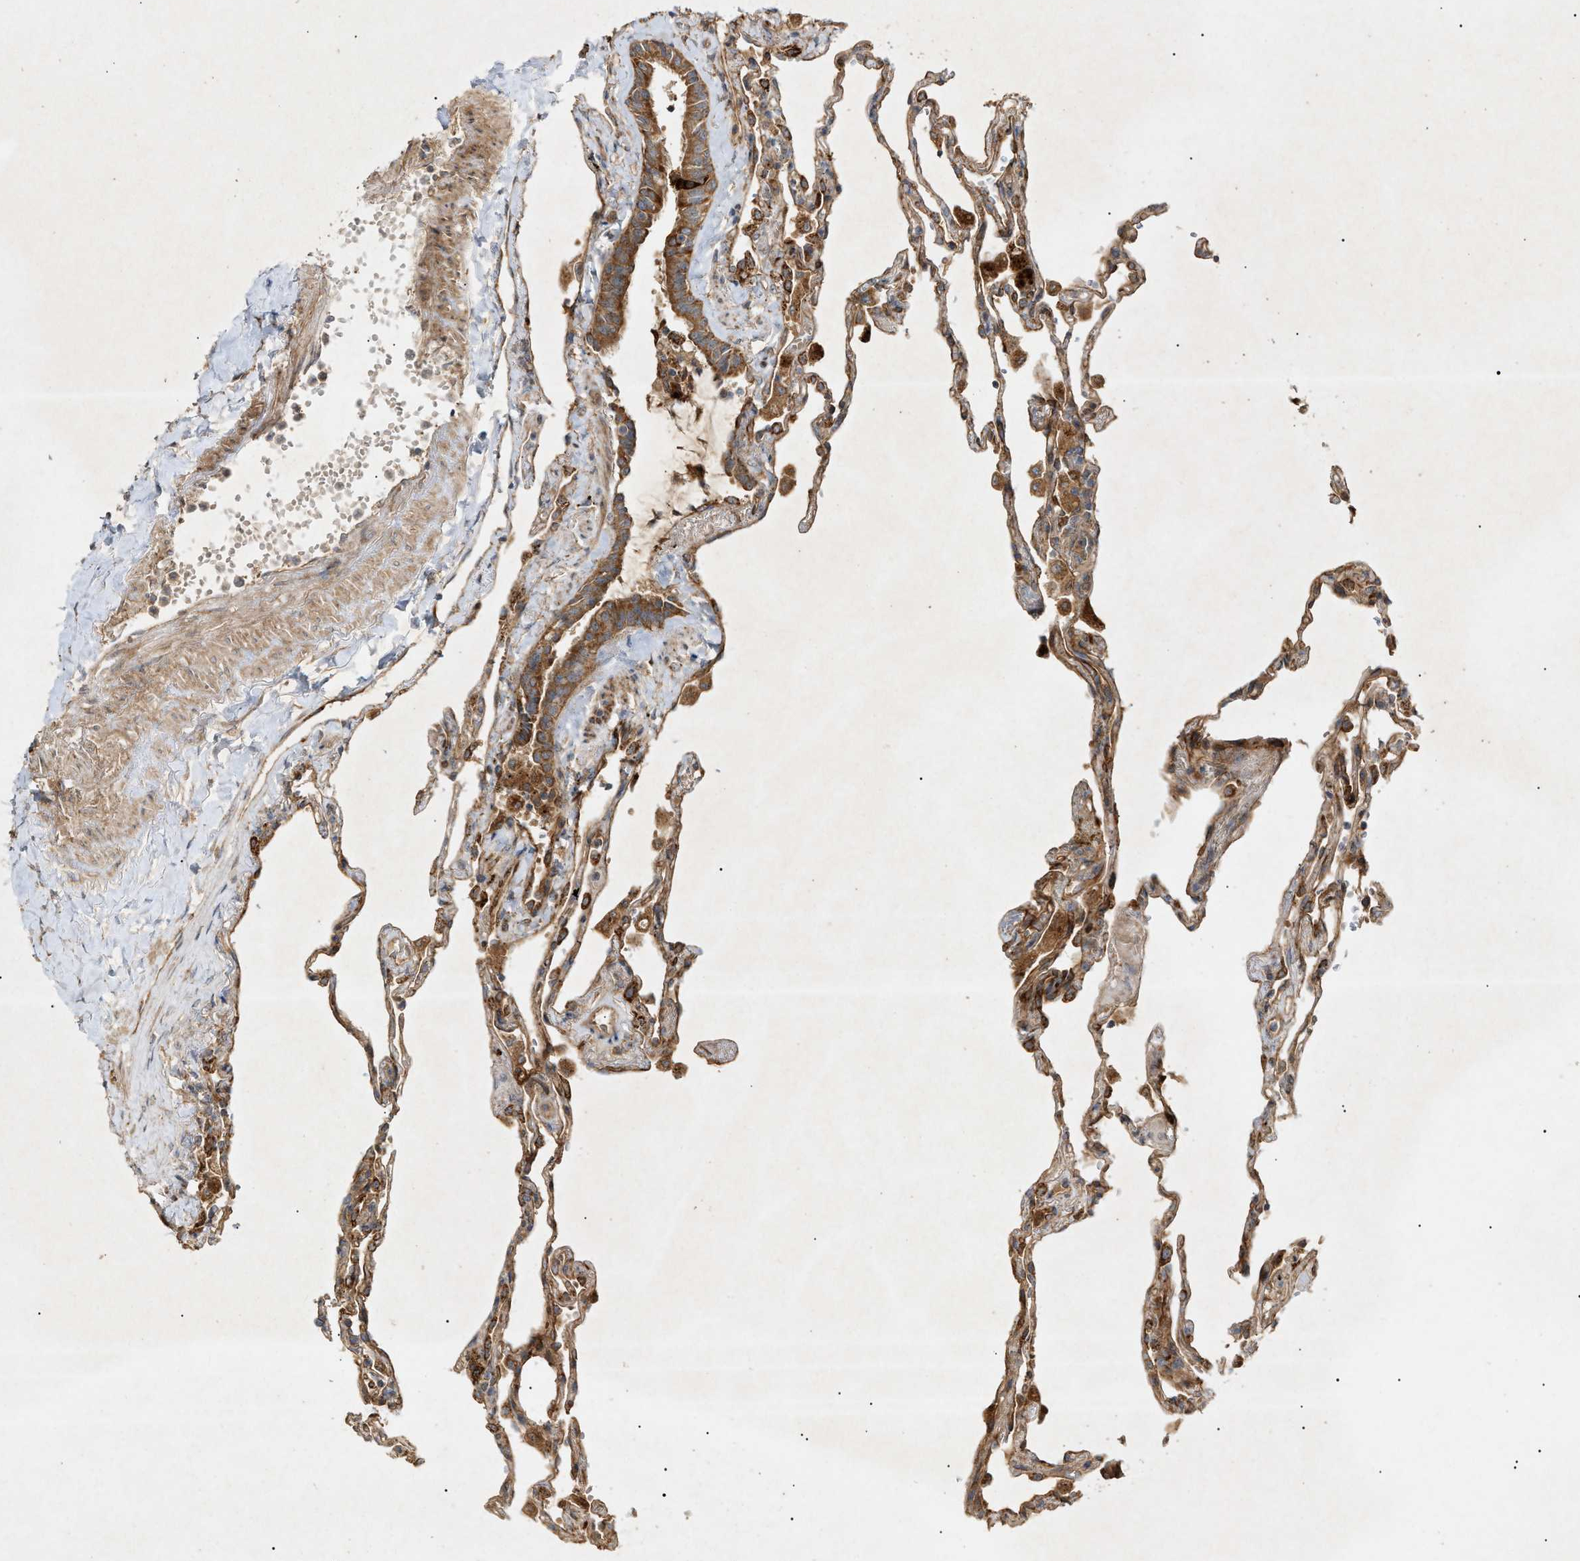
{"staining": {"intensity": "moderate", "quantity": ">75%", "location": "cytoplasmic/membranous"}, "tissue": "lung", "cell_type": "Alveolar cells", "image_type": "normal", "snomed": [{"axis": "morphology", "description": "Normal tissue, NOS"}, {"axis": "topography", "description": "Lung"}], "caption": "IHC of normal human lung demonstrates medium levels of moderate cytoplasmic/membranous positivity in about >75% of alveolar cells.", "gene": "MTCH1", "patient": {"sex": "male", "age": 59}}